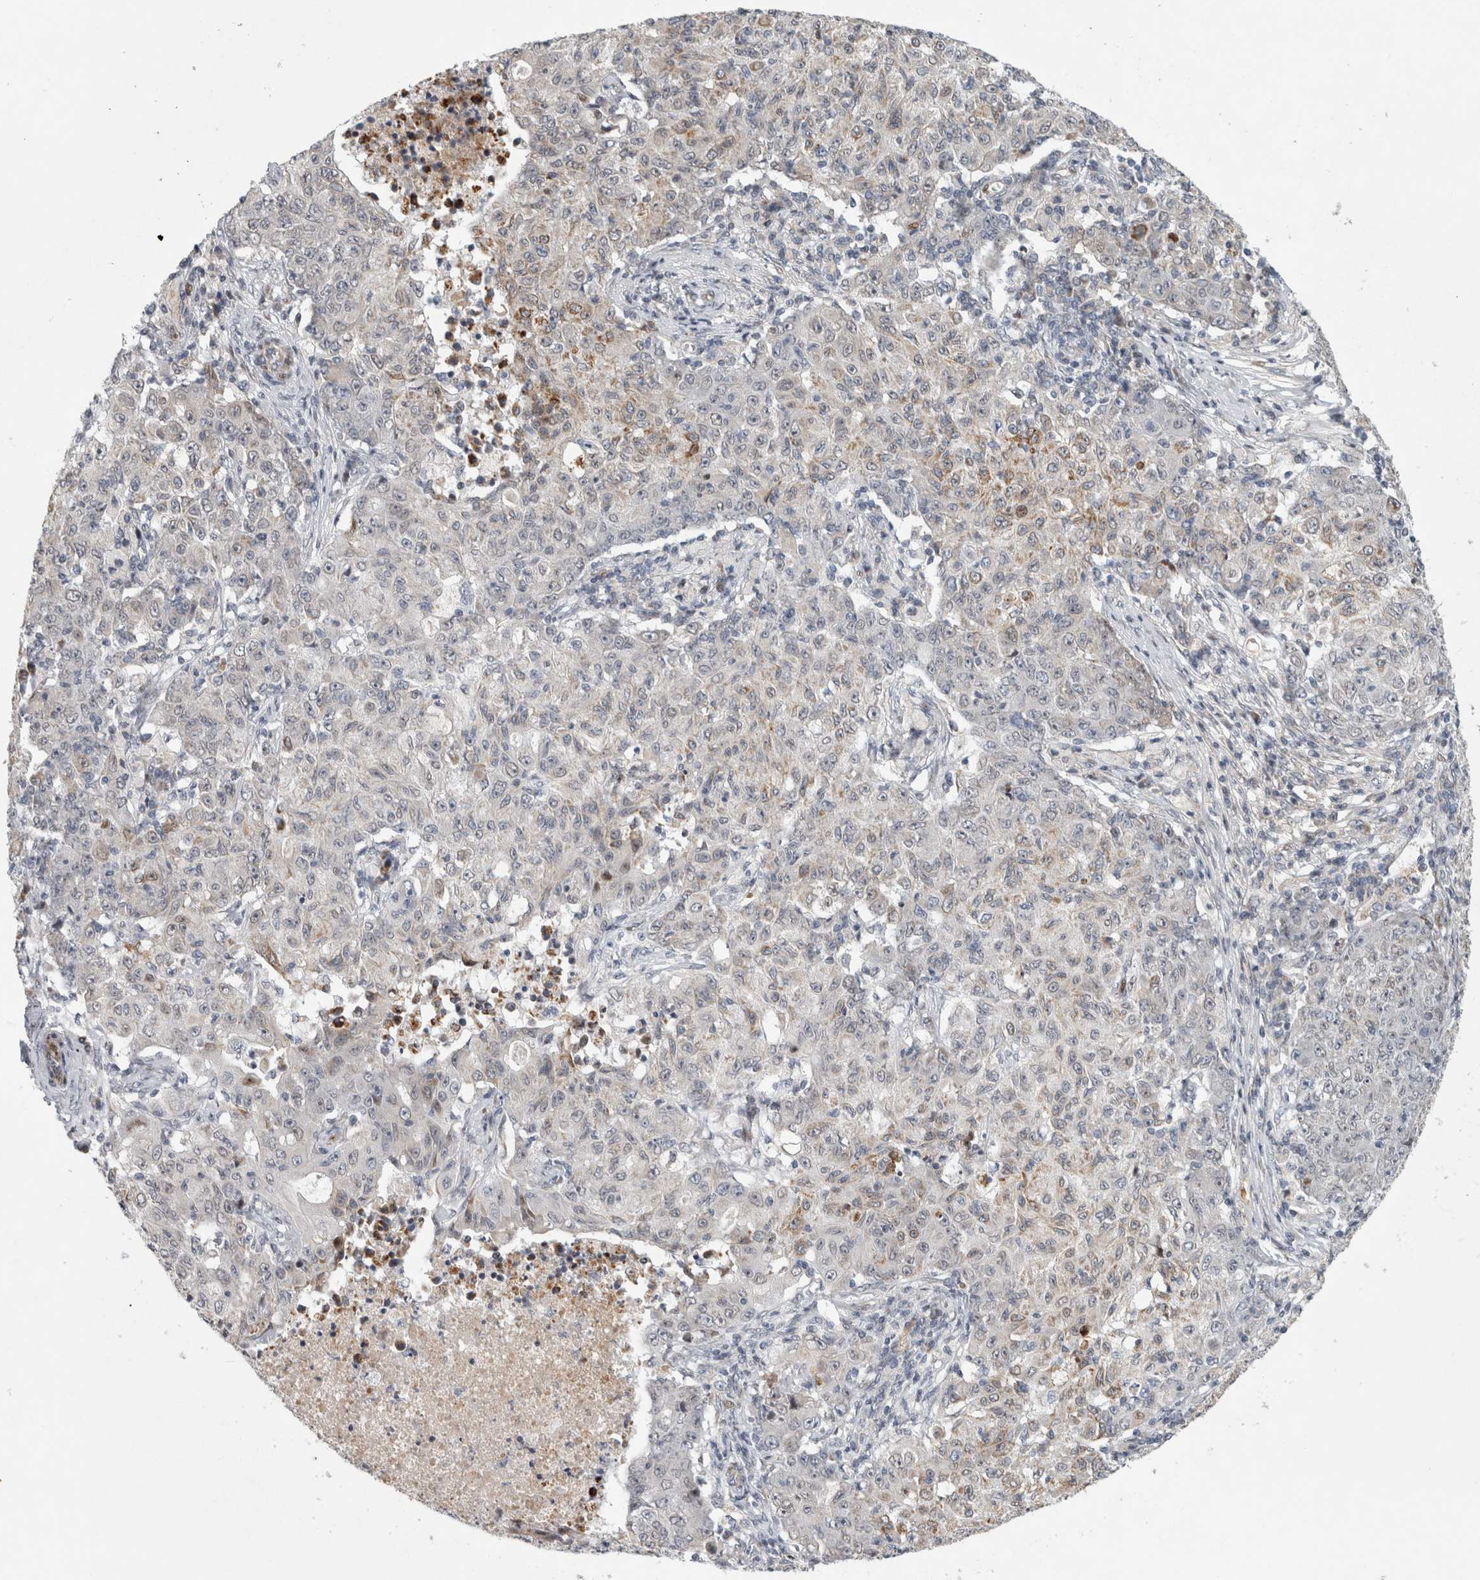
{"staining": {"intensity": "weak", "quantity": "<25%", "location": "nuclear"}, "tissue": "ovarian cancer", "cell_type": "Tumor cells", "image_type": "cancer", "snomed": [{"axis": "morphology", "description": "Carcinoma, endometroid"}, {"axis": "topography", "description": "Ovary"}], "caption": "Tumor cells are negative for protein expression in human ovarian cancer (endometroid carcinoma).", "gene": "RBM48", "patient": {"sex": "female", "age": 42}}